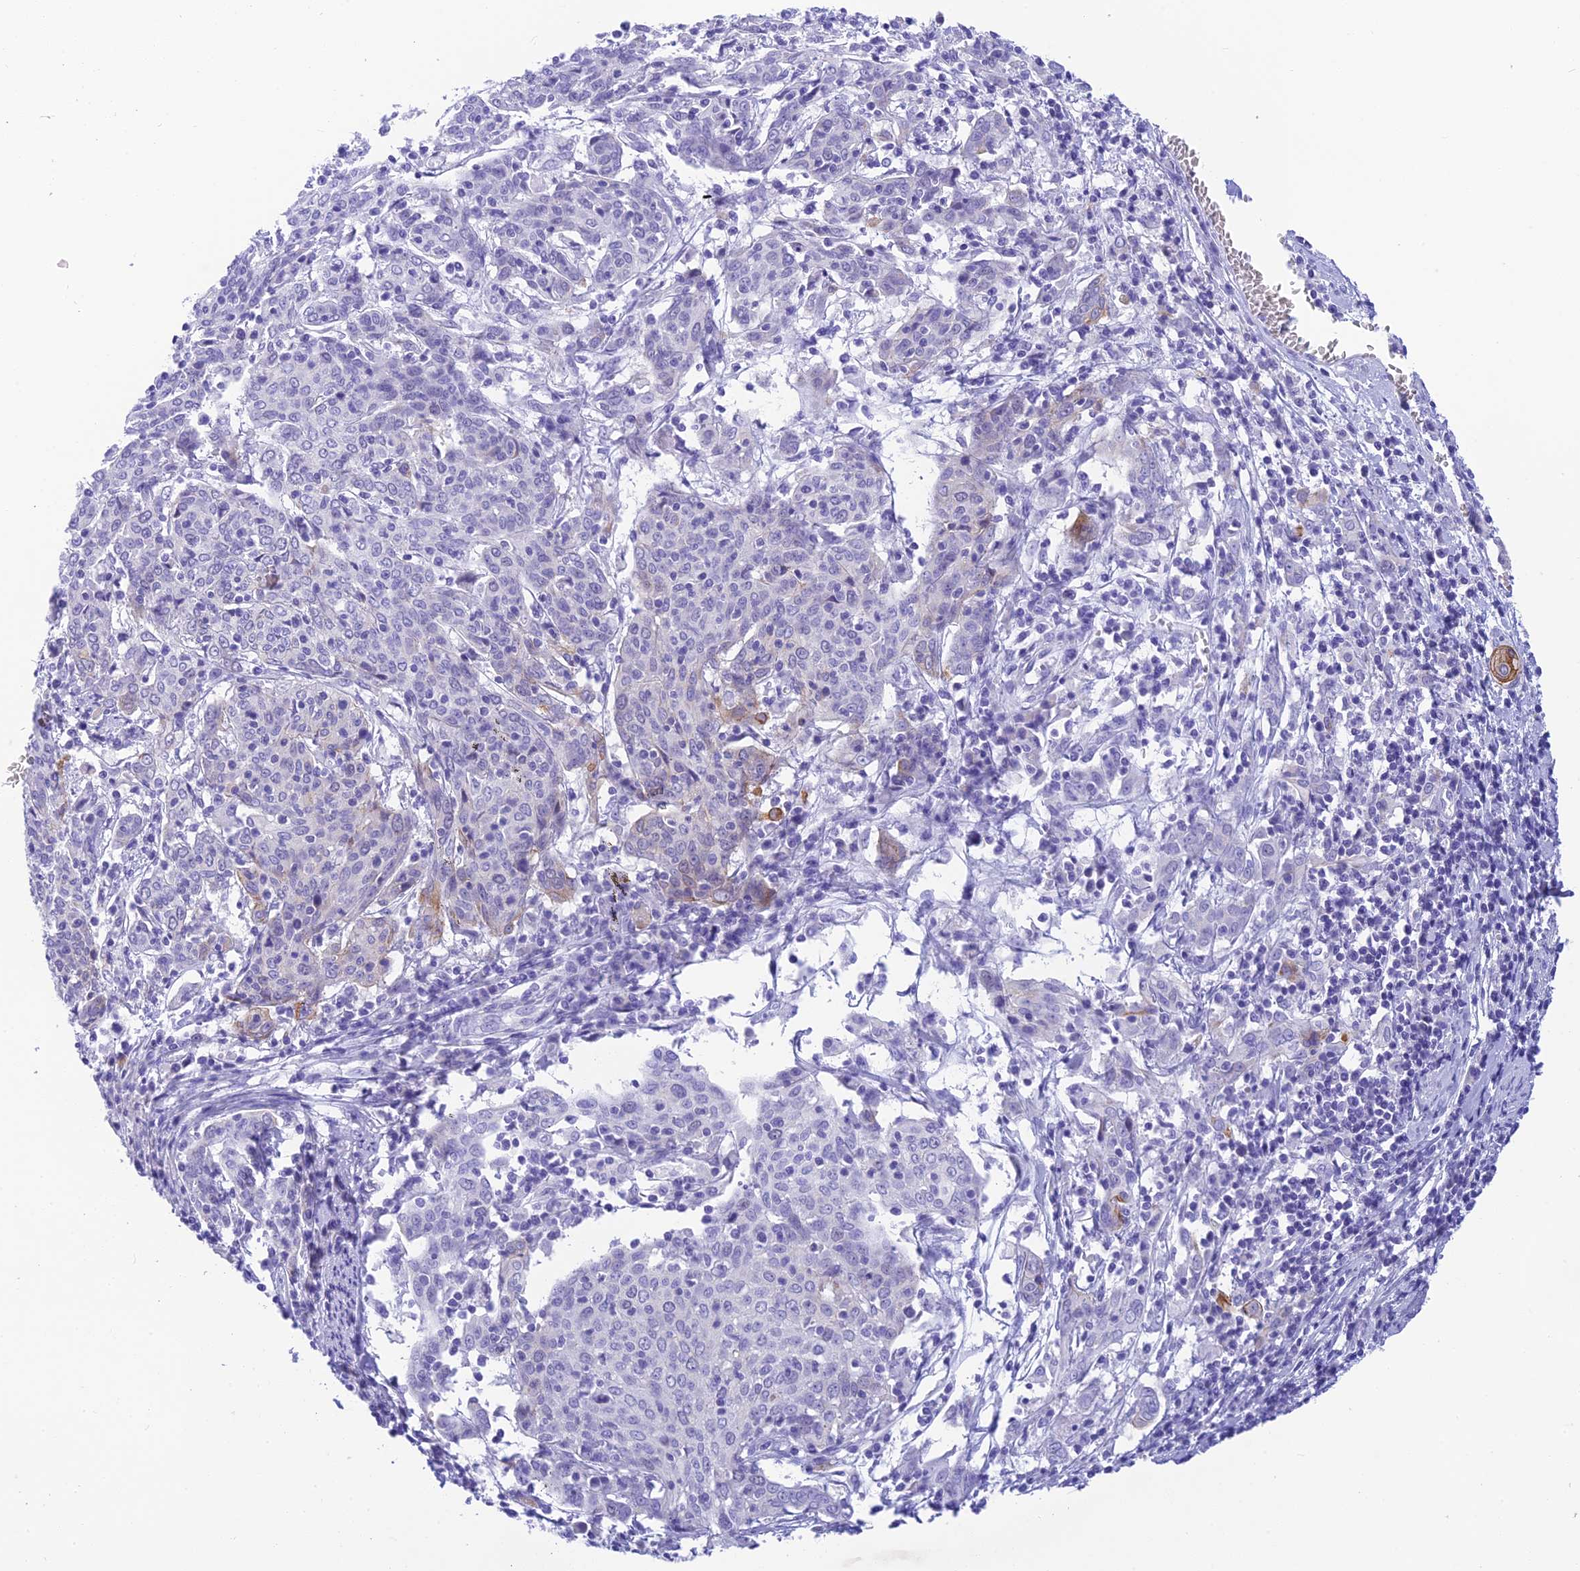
{"staining": {"intensity": "weak", "quantity": "<25%", "location": "cytoplasmic/membranous"}, "tissue": "cervical cancer", "cell_type": "Tumor cells", "image_type": "cancer", "snomed": [{"axis": "morphology", "description": "Squamous cell carcinoma, NOS"}, {"axis": "topography", "description": "Cervix"}], "caption": "A micrograph of cervical cancer stained for a protein demonstrates no brown staining in tumor cells.", "gene": "KDELR3", "patient": {"sex": "female", "age": 67}}